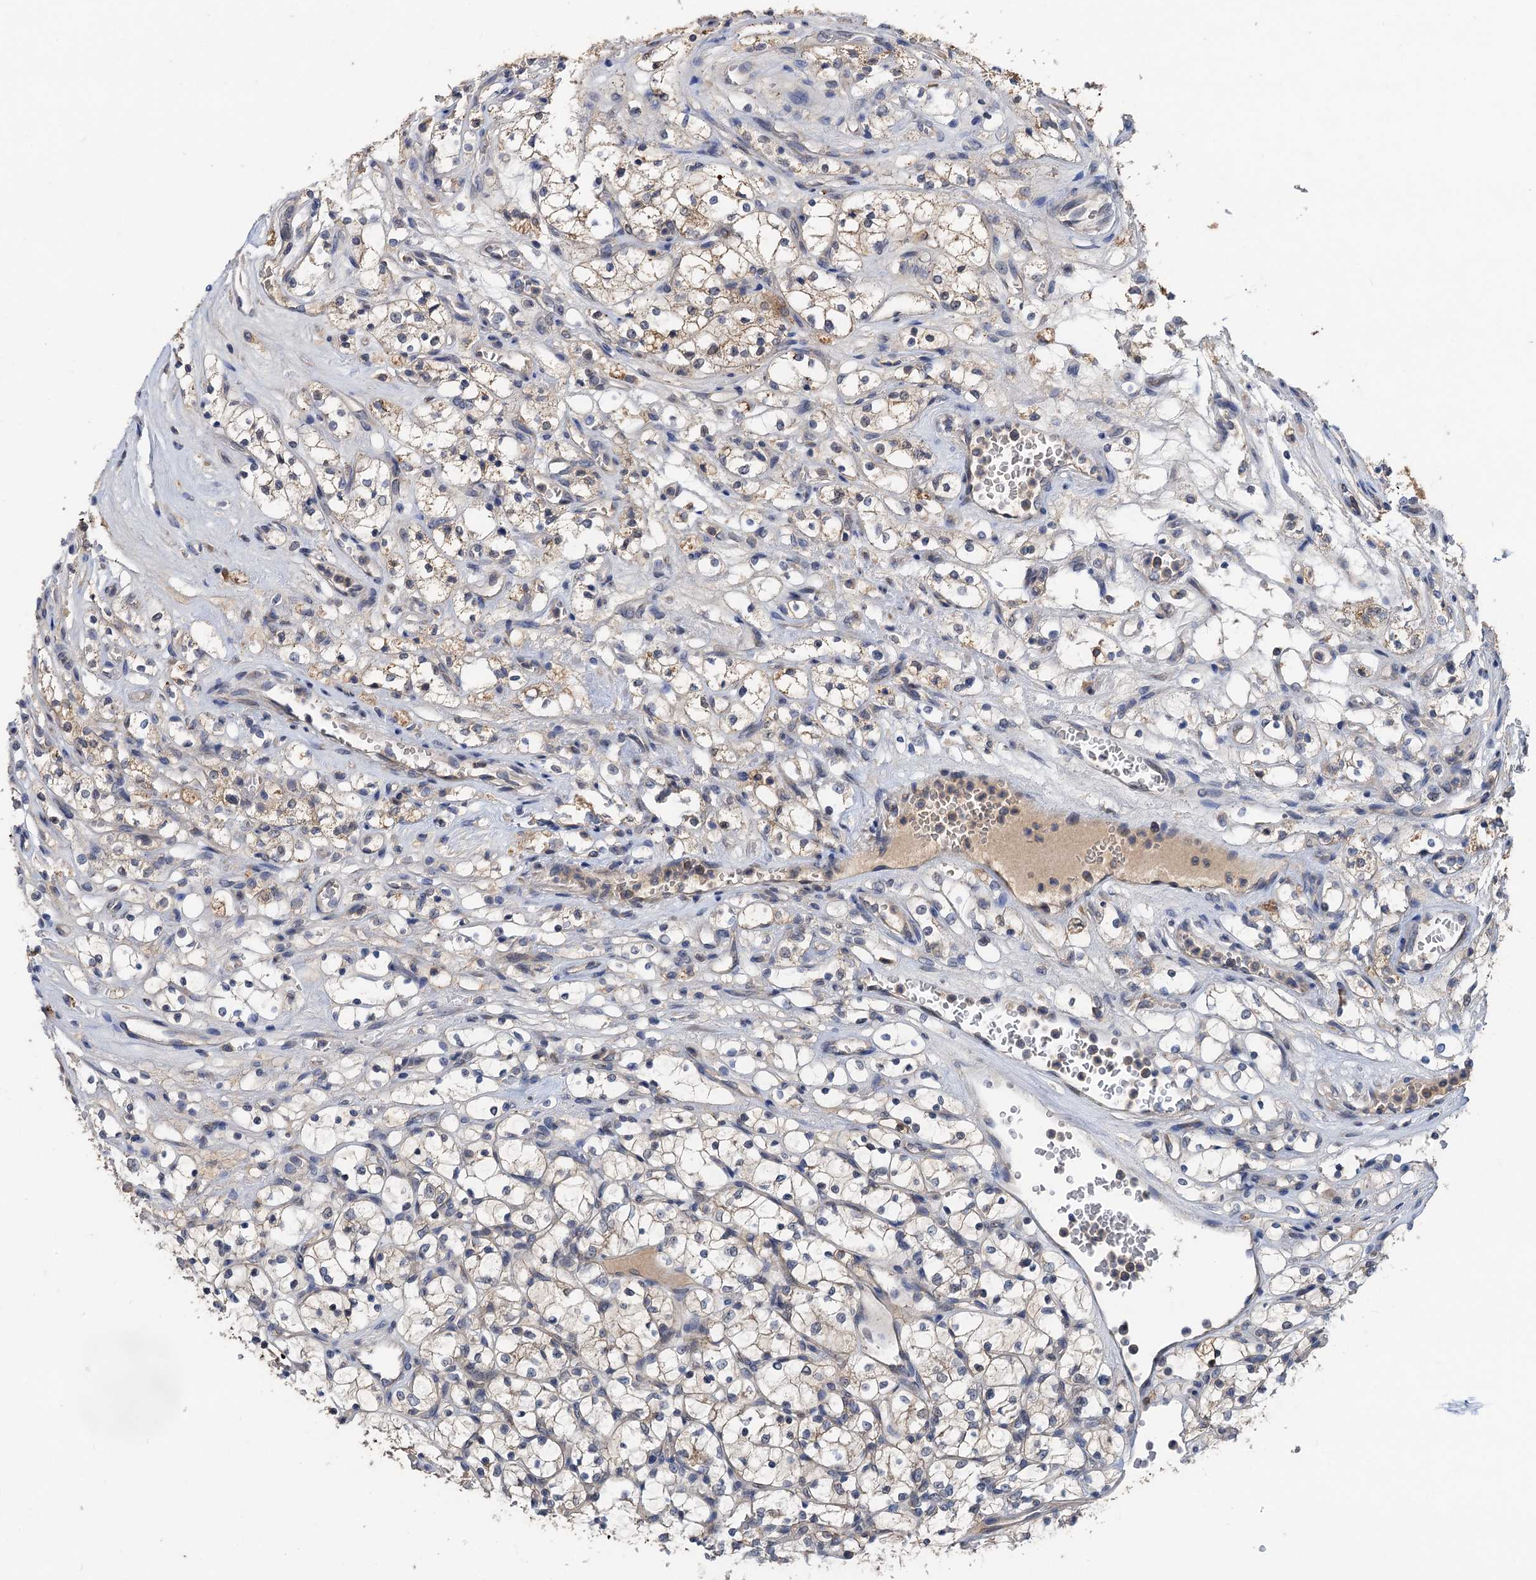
{"staining": {"intensity": "weak", "quantity": "<25%", "location": "cytoplasmic/membranous"}, "tissue": "renal cancer", "cell_type": "Tumor cells", "image_type": "cancer", "snomed": [{"axis": "morphology", "description": "Adenocarcinoma, NOS"}, {"axis": "topography", "description": "Kidney"}], "caption": "Tumor cells show no significant protein staining in renal adenocarcinoma. (DAB (3,3'-diaminobenzidine) immunohistochemistry, high magnification).", "gene": "TMEM39B", "patient": {"sex": "female", "age": 69}}